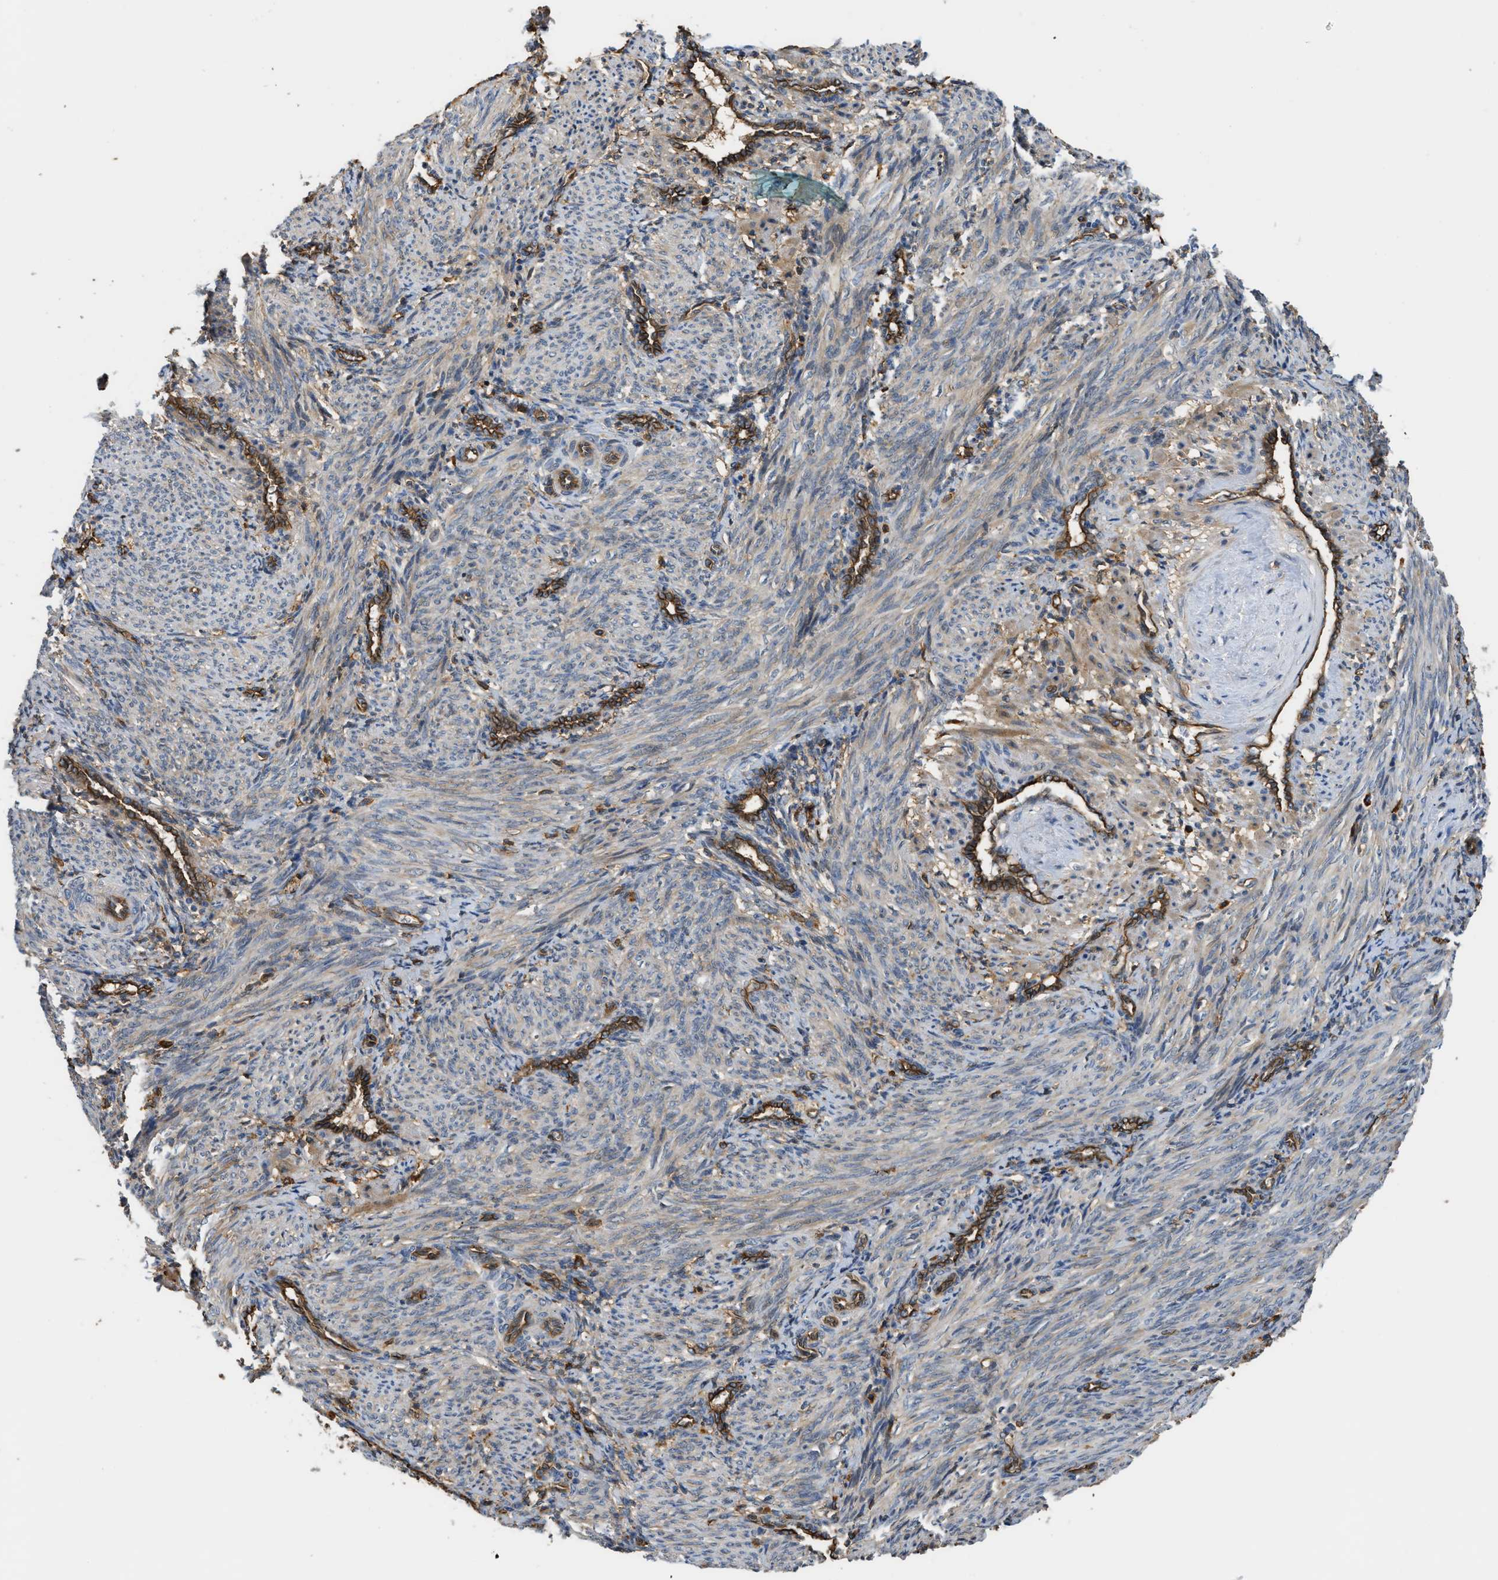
{"staining": {"intensity": "weak", "quantity": ">75%", "location": "cytoplasmic/membranous"}, "tissue": "smooth muscle", "cell_type": "Smooth muscle cells", "image_type": "normal", "snomed": [{"axis": "morphology", "description": "Normal tissue, NOS"}, {"axis": "topography", "description": "Endometrium"}], "caption": "IHC photomicrograph of unremarkable human smooth muscle stained for a protein (brown), which shows low levels of weak cytoplasmic/membranous staining in approximately >75% of smooth muscle cells.", "gene": "DDHD2", "patient": {"sex": "female", "age": 33}}